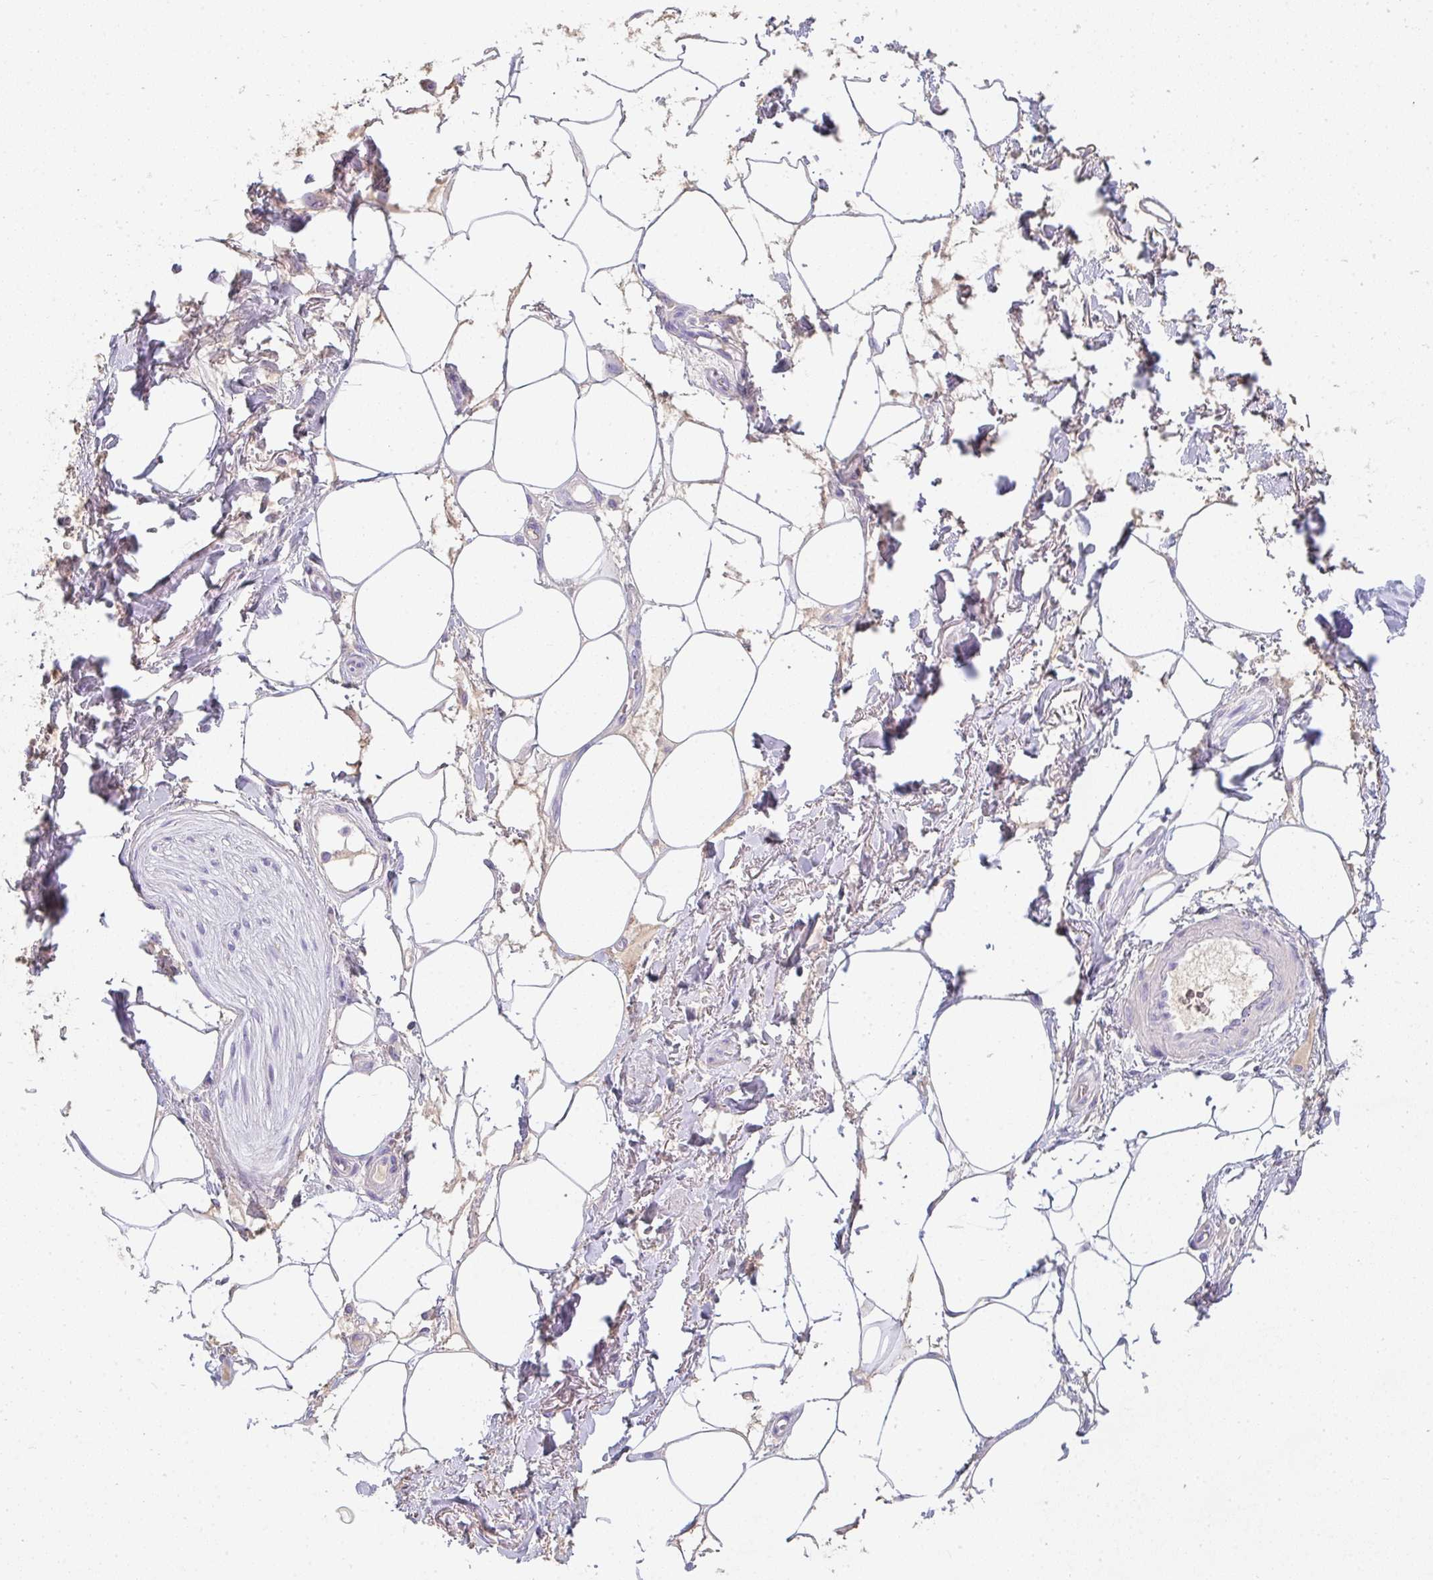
{"staining": {"intensity": "negative", "quantity": "none", "location": "none"}, "tissue": "adipose tissue", "cell_type": "Adipocytes", "image_type": "normal", "snomed": [{"axis": "morphology", "description": "Normal tissue, NOS"}, {"axis": "topography", "description": "Vagina"}, {"axis": "topography", "description": "Peripheral nerve tissue"}], "caption": "A high-resolution photomicrograph shows immunohistochemistry staining of normal adipose tissue, which displays no significant expression in adipocytes.", "gene": "ZNF215", "patient": {"sex": "female", "age": 71}}